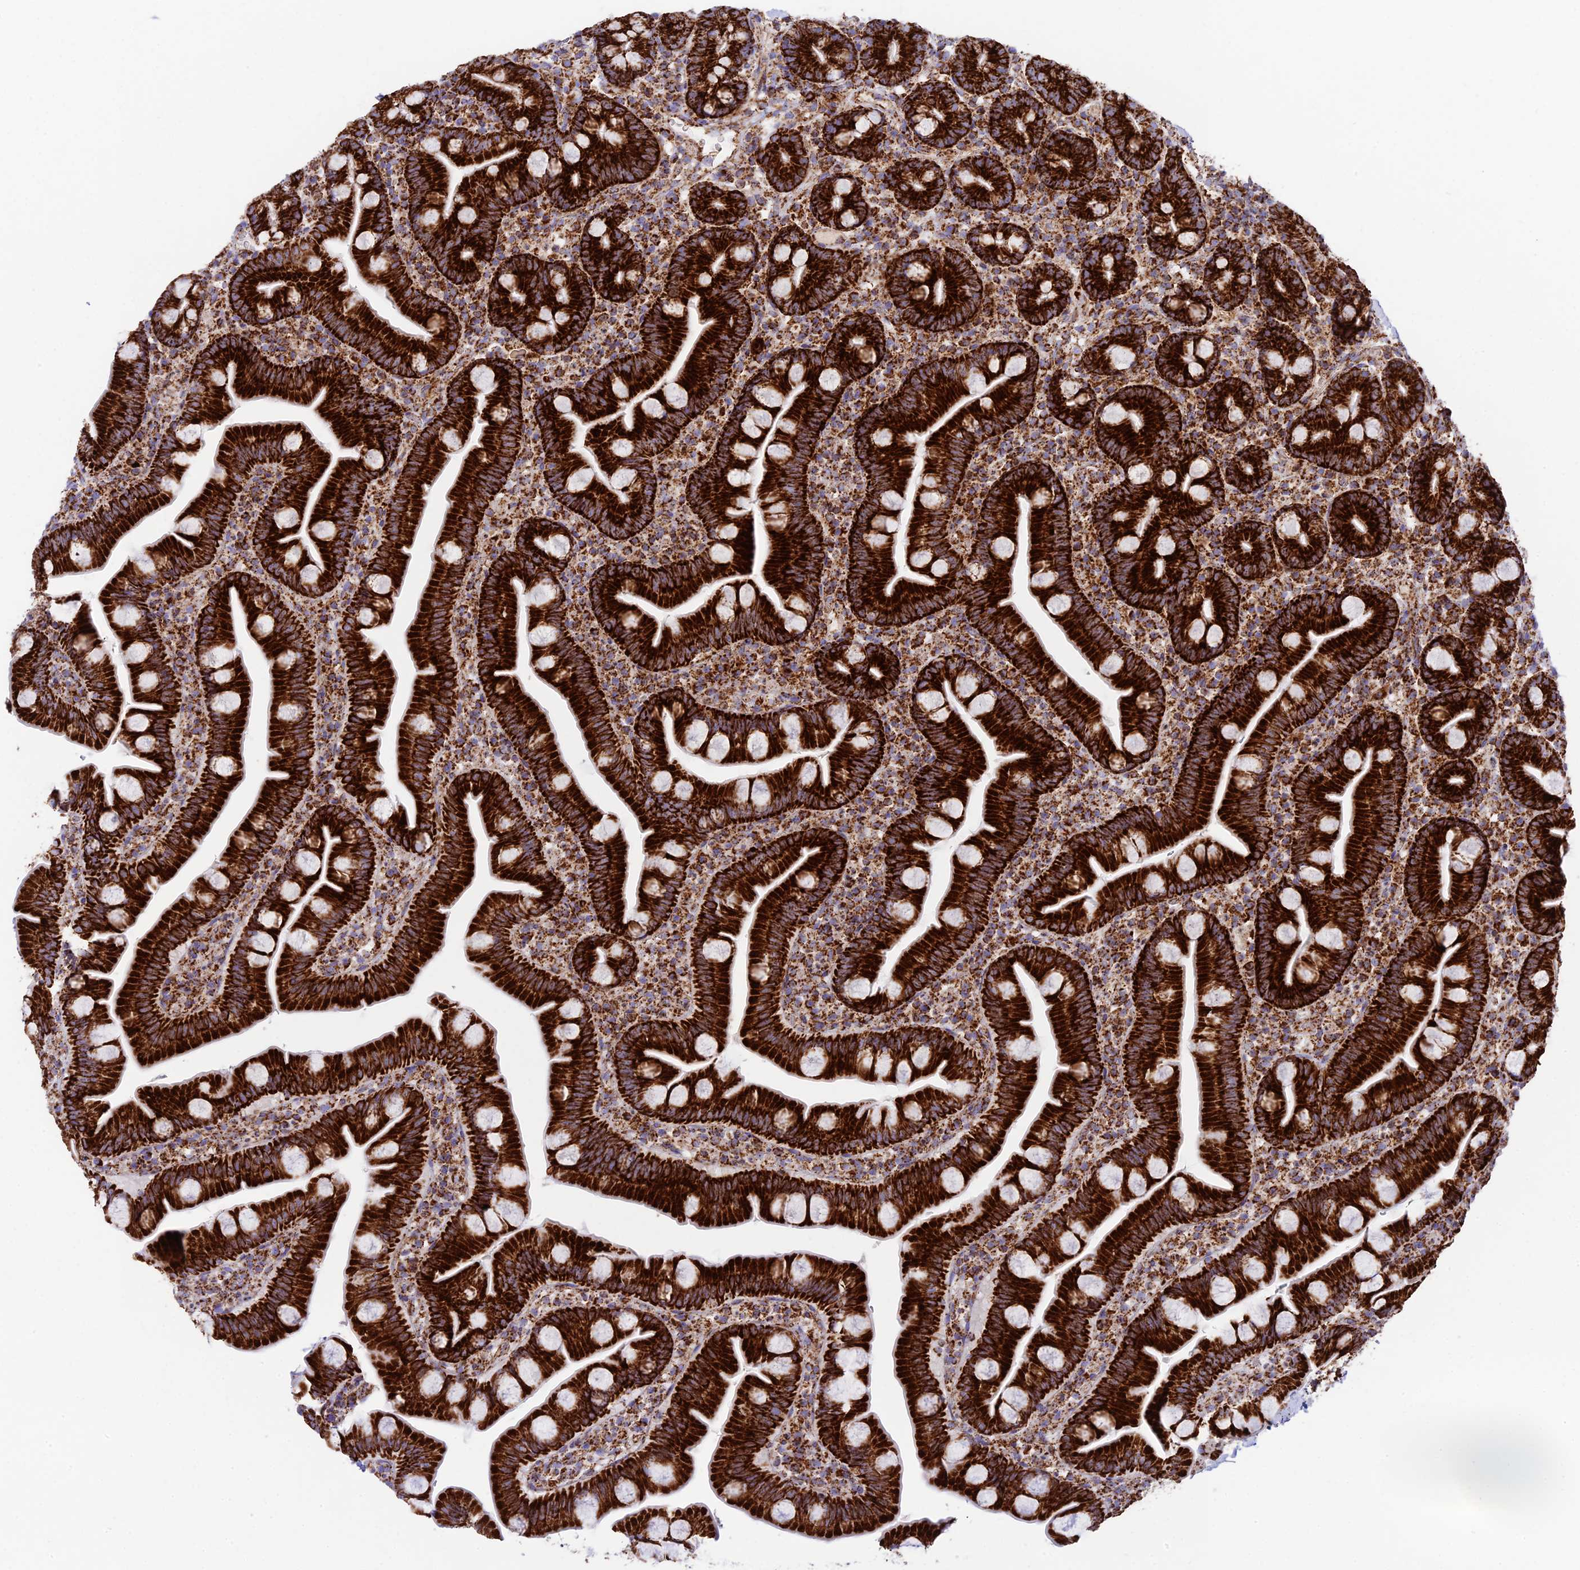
{"staining": {"intensity": "strong", "quantity": ">75%", "location": "cytoplasmic/membranous"}, "tissue": "small intestine", "cell_type": "Glandular cells", "image_type": "normal", "snomed": [{"axis": "morphology", "description": "Normal tissue, NOS"}, {"axis": "topography", "description": "Small intestine"}], "caption": "Glandular cells demonstrate high levels of strong cytoplasmic/membranous positivity in approximately >75% of cells in benign small intestine.", "gene": "CHCHD3", "patient": {"sex": "female", "age": 68}}